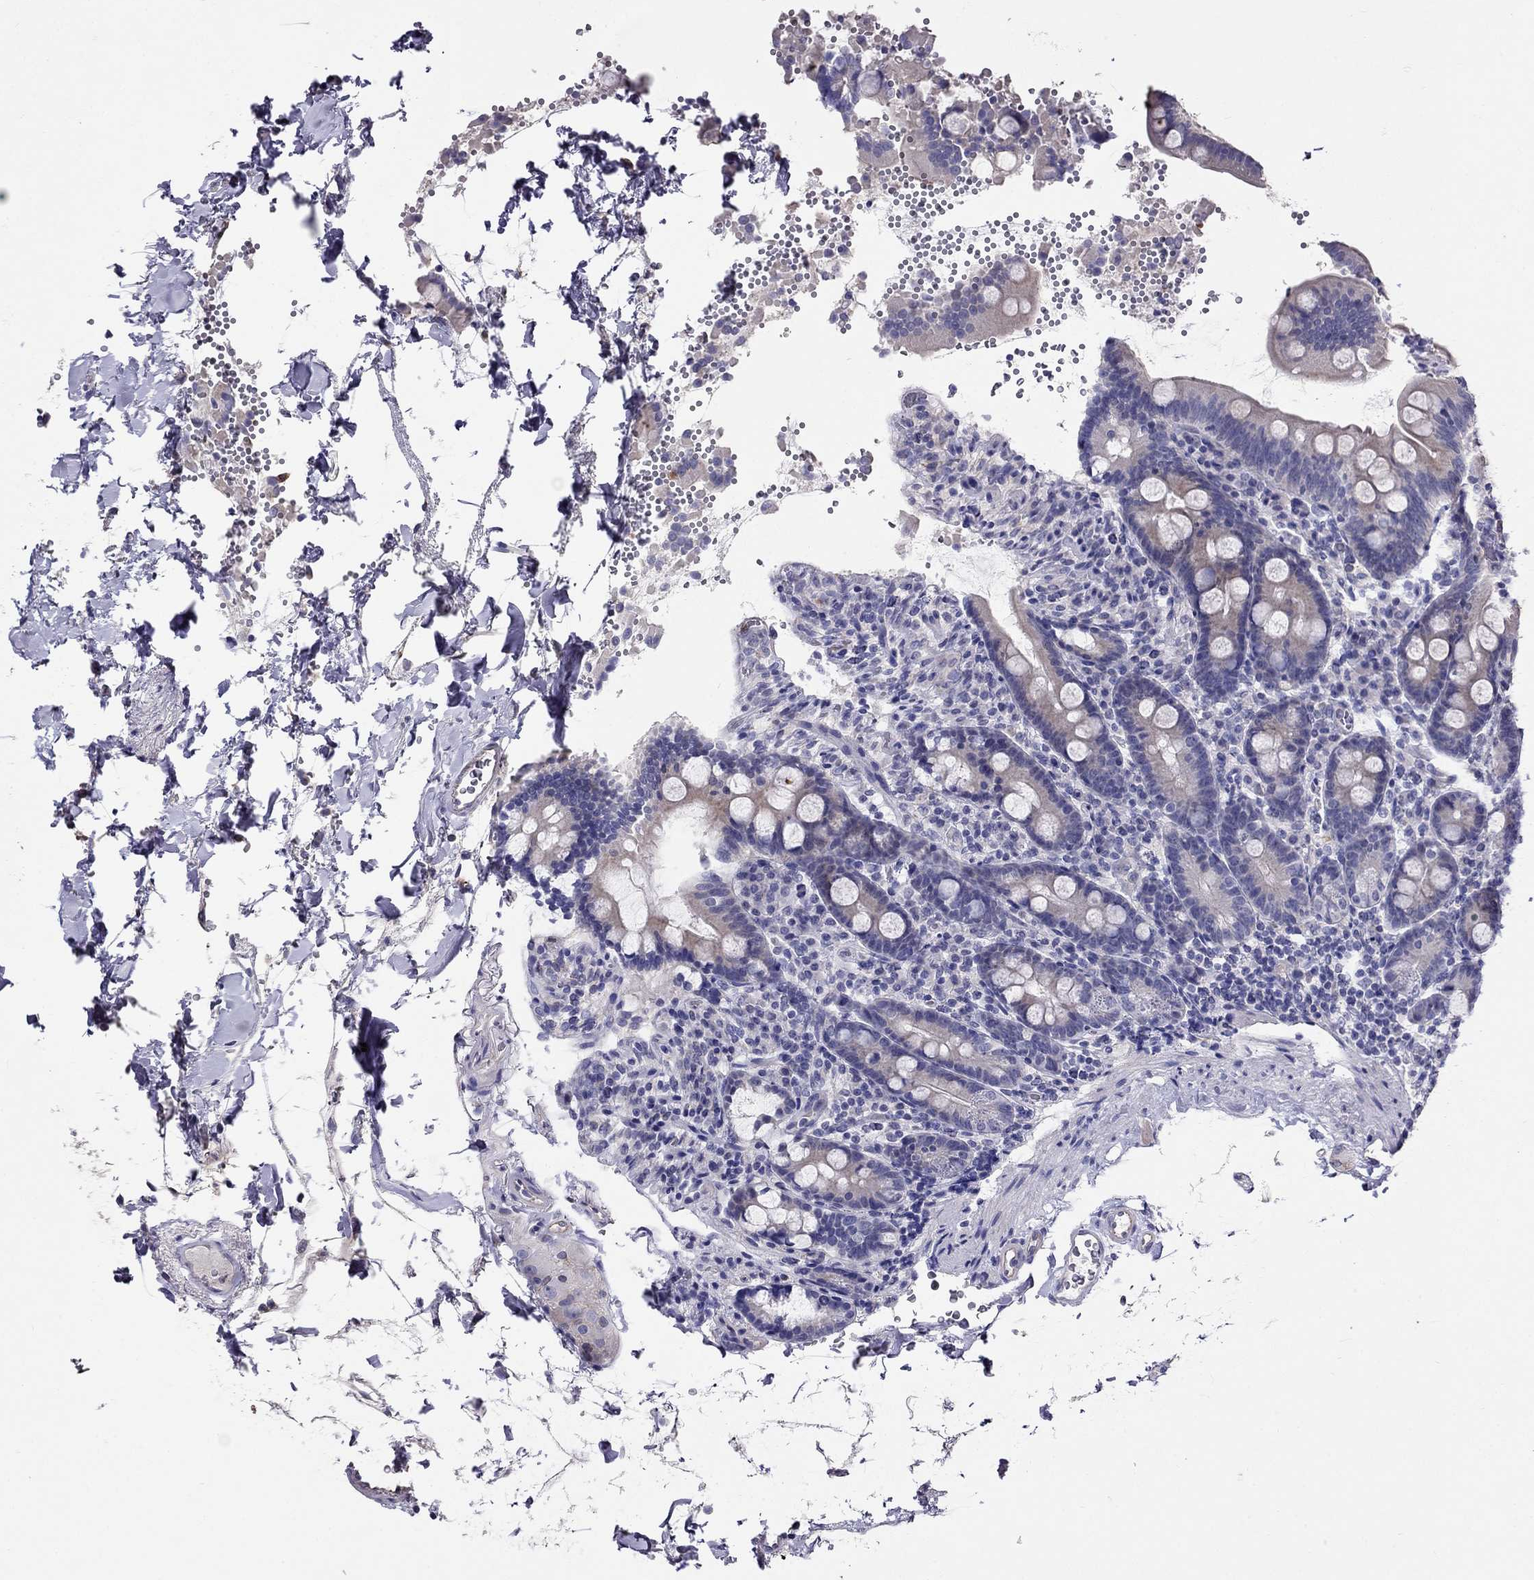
{"staining": {"intensity": "negative", "quantity": "none", "location": "none"}, "tissue": "duodenum", "cell_type": "Glandular cells", "image_type": "normal", "snomed": [{"axis": "morphology", "description": "Normal tissue, NOS"}, {"axis": "topography", "description": "Duodenum"}], "caption": "This is a micrograph of immunohistochemistry staining of unremarkable duodenum, which shows no staining in glandular cells. (DAB immunohistochemistry, high magnification).", "gene": "SPINT4", "patient": {"sex": "male", "age": 59}}